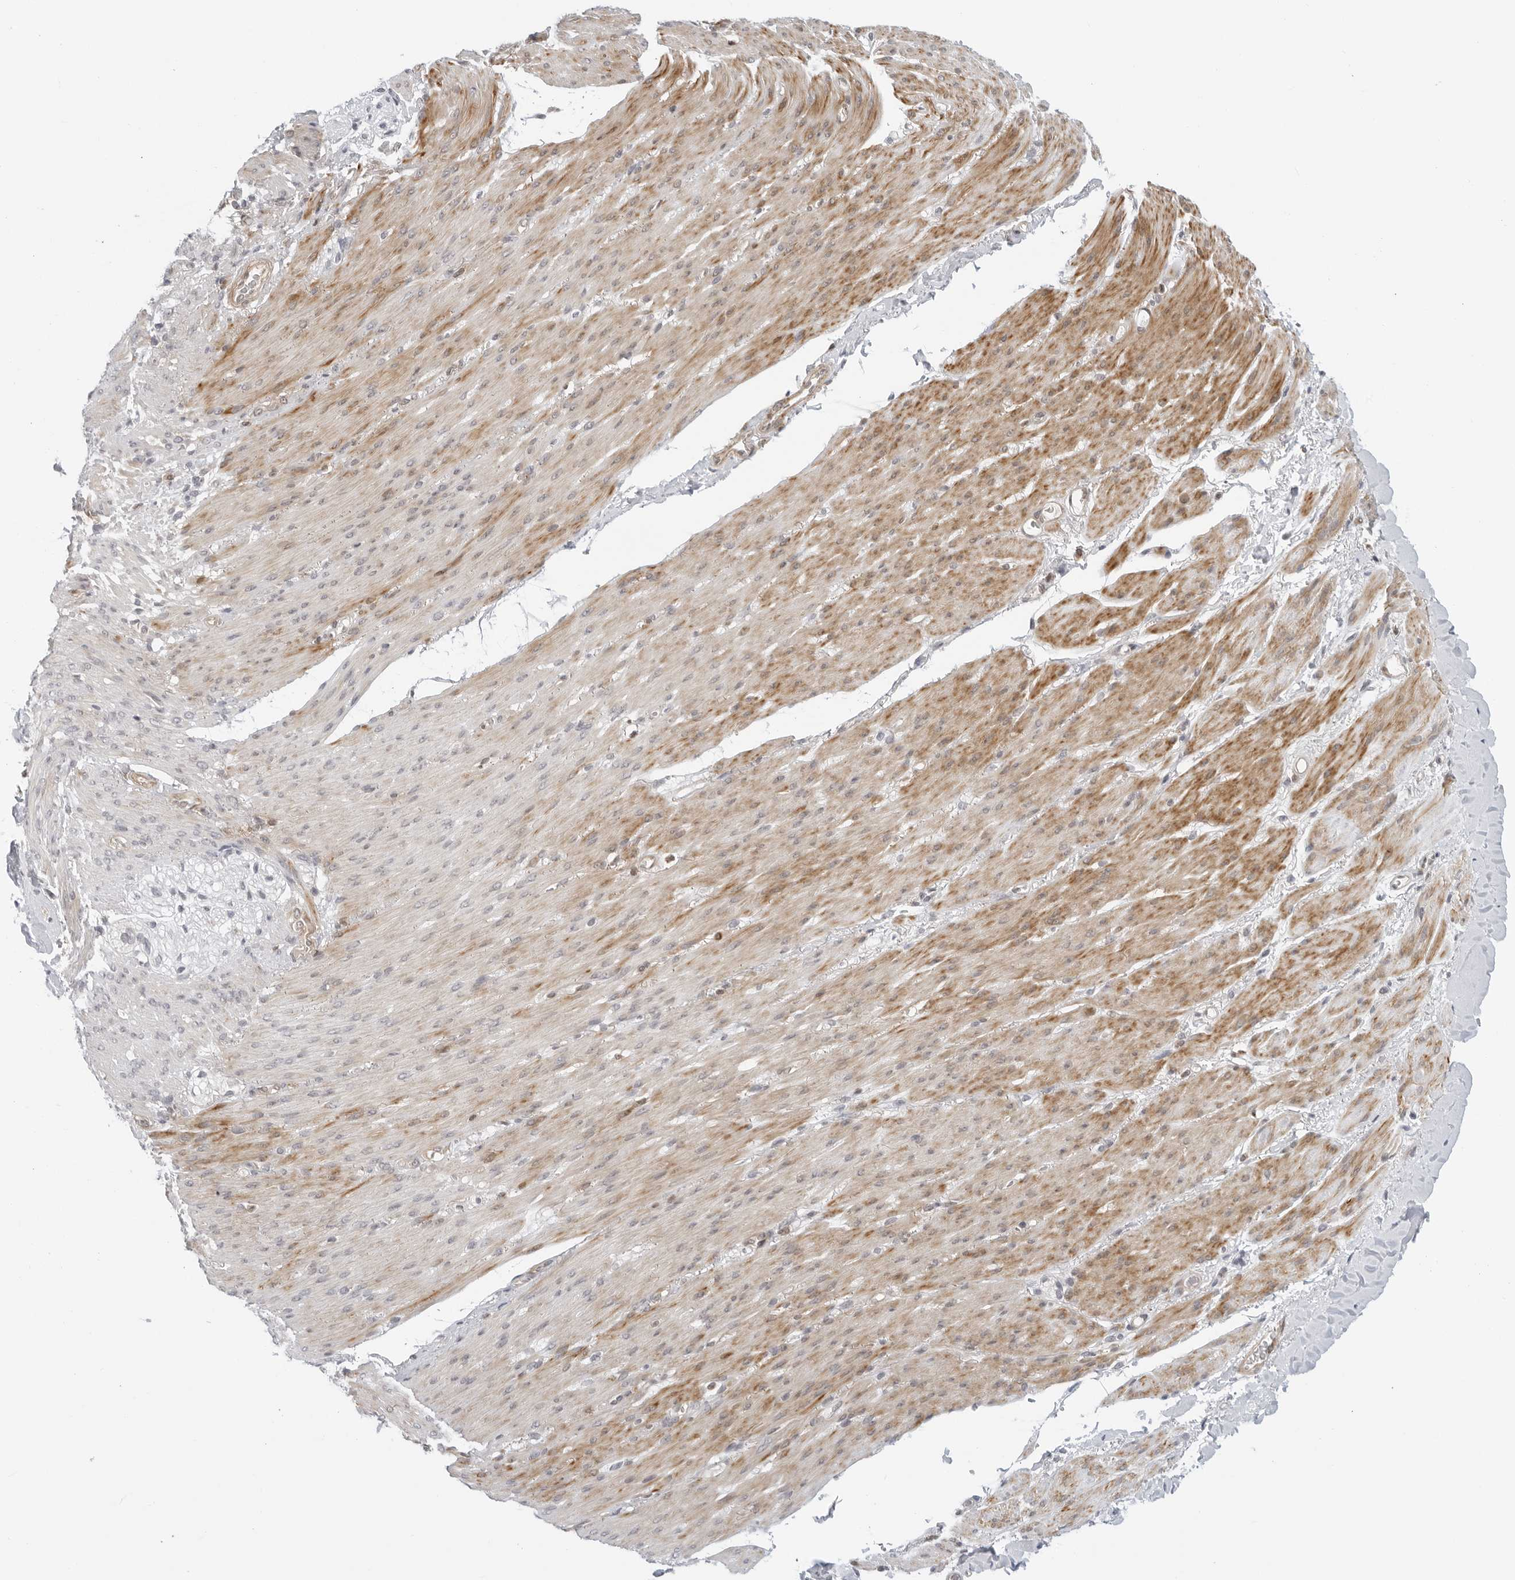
{"staining": {"intensity": "moderate", "quantity": "25%-75%", "location": "cytoplasmic/membranous"}, "tissue": "smooth muscle", "cell_type": "Smooth muscle cells", "image_type": "normal", "snomed": [{"axis": "morphology", "description": "Normal tissue, NOS"}, {"axis": "topography", "description": "Colon"}, {"axis": "topography", "description": "Peripheral nerve tissue"}], "caption": "A photomicrograph showing moderate cytoplasmic/membranous staining in approximately 25%-75% of smooth muscle cells in normal smooth muscle, as visualized by brown immunohistochemical staining.", "gene": "SUGCT", "patient": {"sex": "female", "age": 61}}